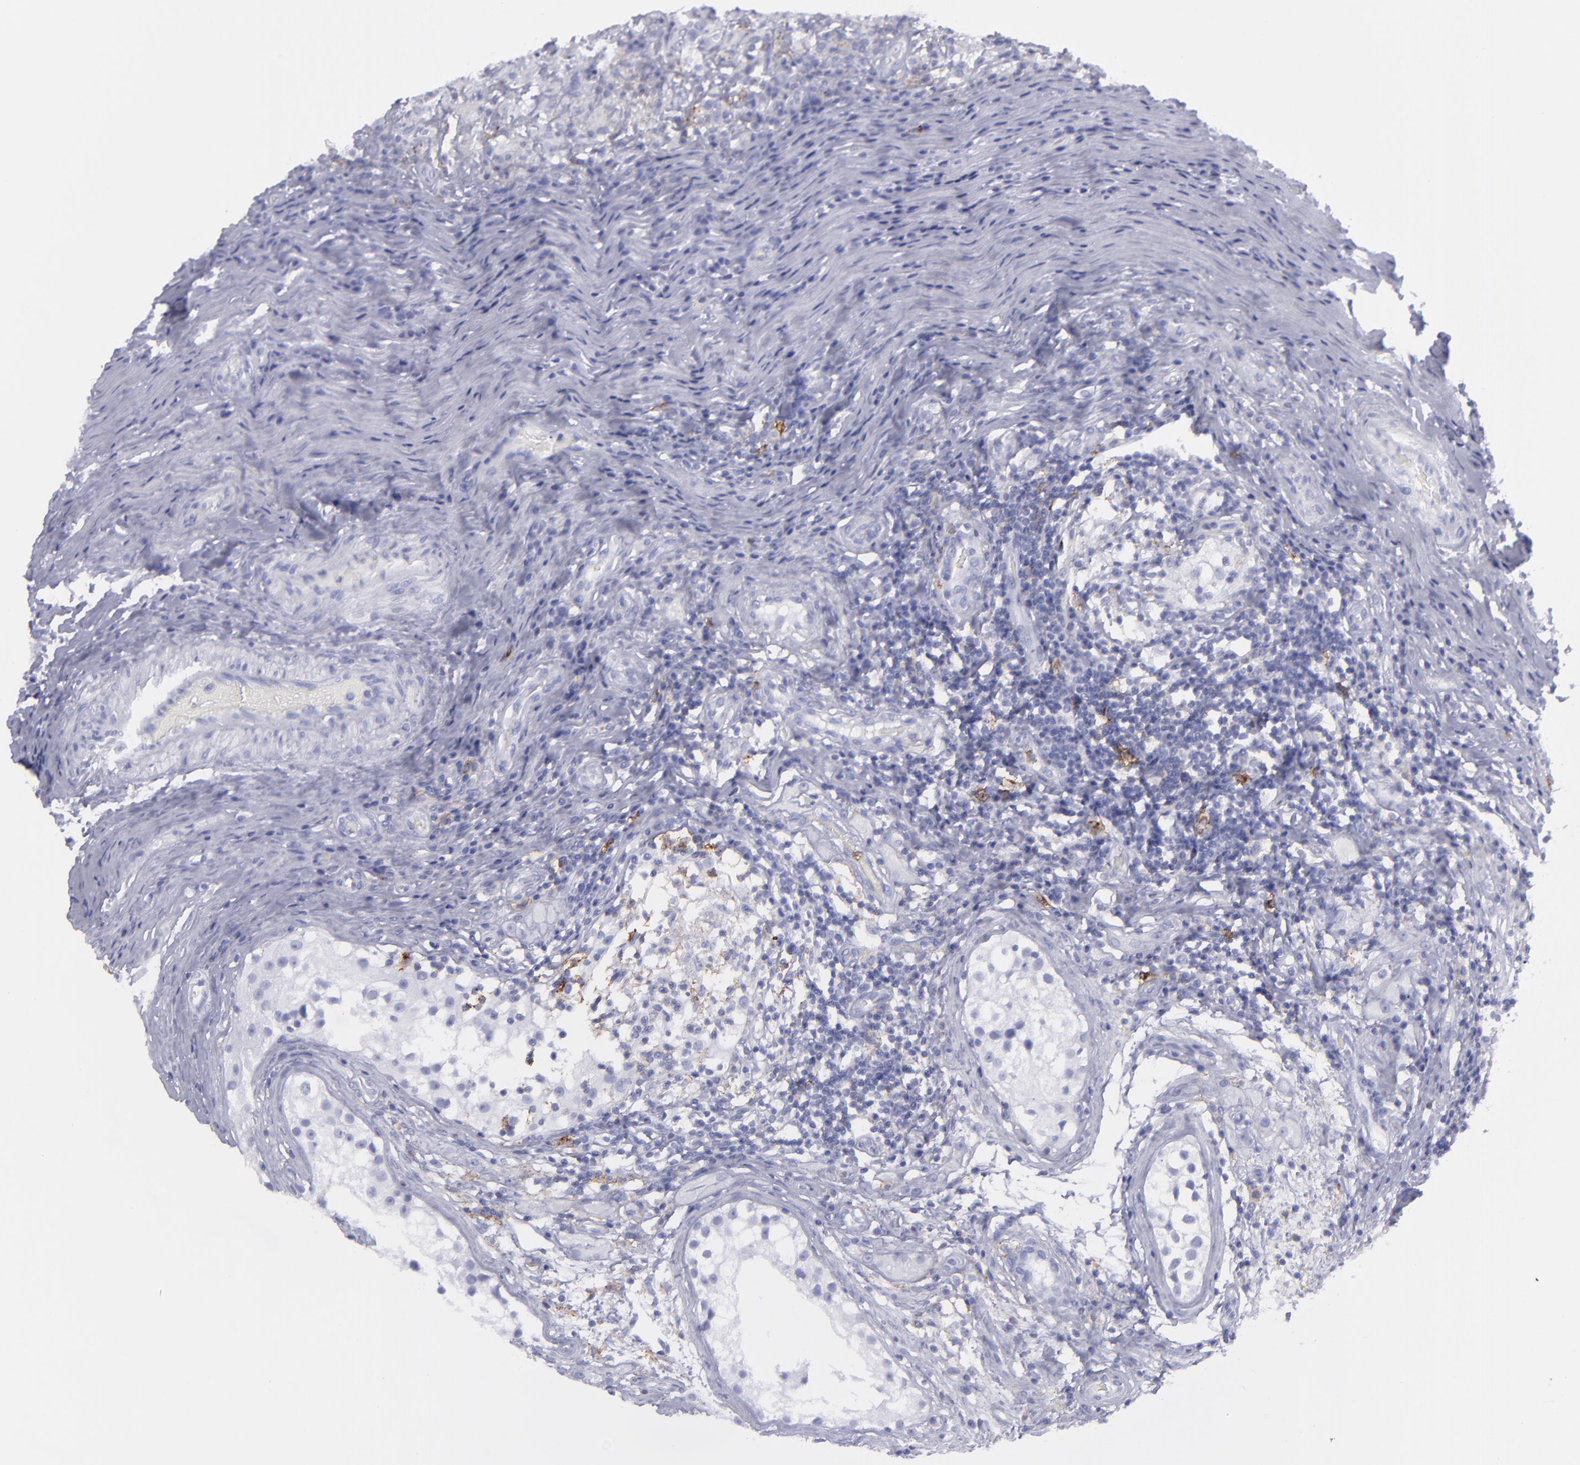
{"staining": {"intensity": "negative", "quantity": "none", "location": "none"}, "tissue": "testis cancer", "cell_type": "Tumor cells", "image_type": "cancer", "snomed": [{"axis": "morphology", "description": "Seminoma, NOS"}, {"axis": "topography", "description": "Testis"}], "caption": "Immunohistochemical staining of human testis seminoma displays no significant expression in tumor cells. (DAB (3,3'-diaminobenzidine) immunohistochemistry visualized using brightfield microscopy, high magnification).", "gene": "SELPLG", "patient": {"sex": "male", "age": 34}}